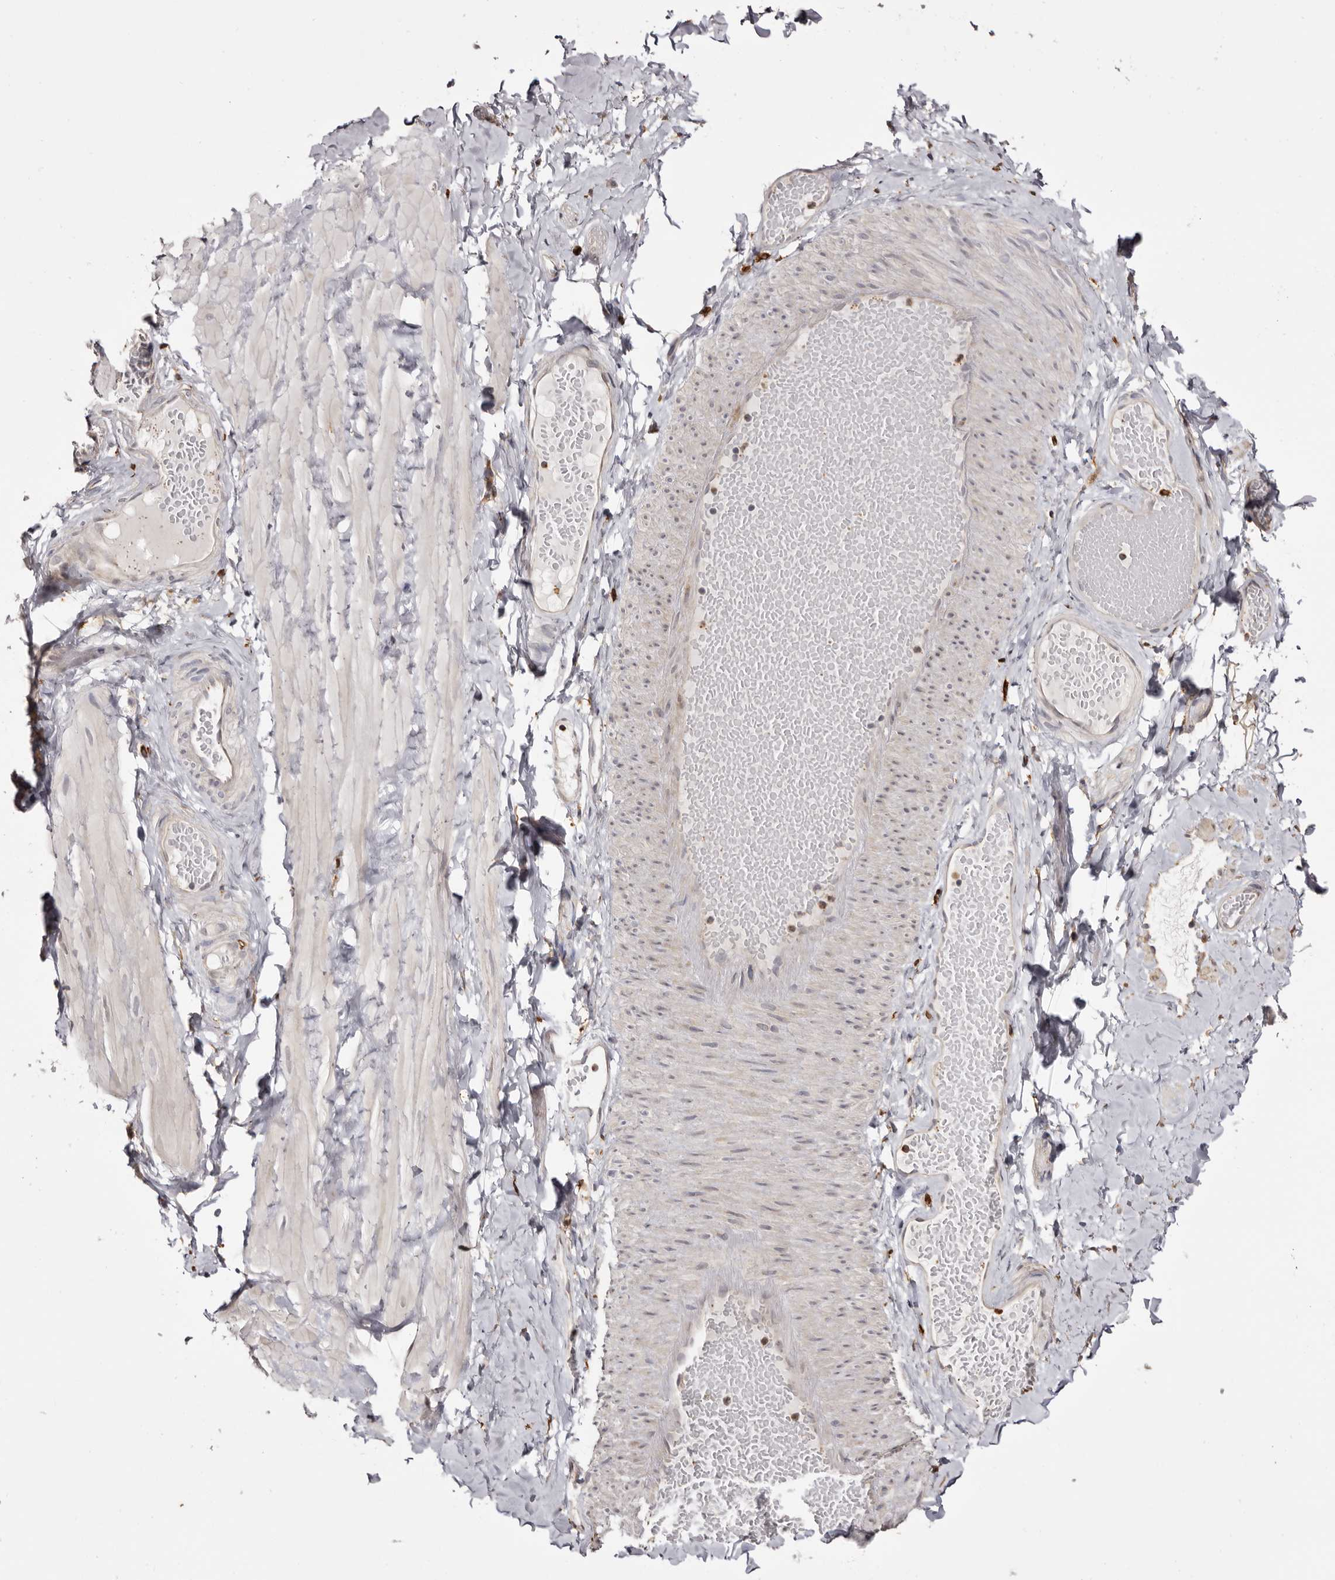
{"staining": {"intensity": "weak", "quantity": ">75%", "location": "cytoplasmic/membranous"}, "tissue": "adipose tissue", "cell_type": "Adipocytes", "image_type": "normal", "snomed": [{"axis": "morphology", "description": "Normal tissue, NOS"}, {"axis": "topography", "description": "Adipose tissue"}, {"axis": "topography", "description": "Vascular tissue"}, {"axis": "topography", "description": "Peripheral nerve tissue"}], "caption": "DAB (3,3'-diaminobenzidine) immunohistochemical staining of benign adipose tissue shows weak cytoplasmic/membranous protein positivity in approximately >75% of adipocytes.", "gene": "TNNI1", "patient": {"sex": "male", "age": 25}}